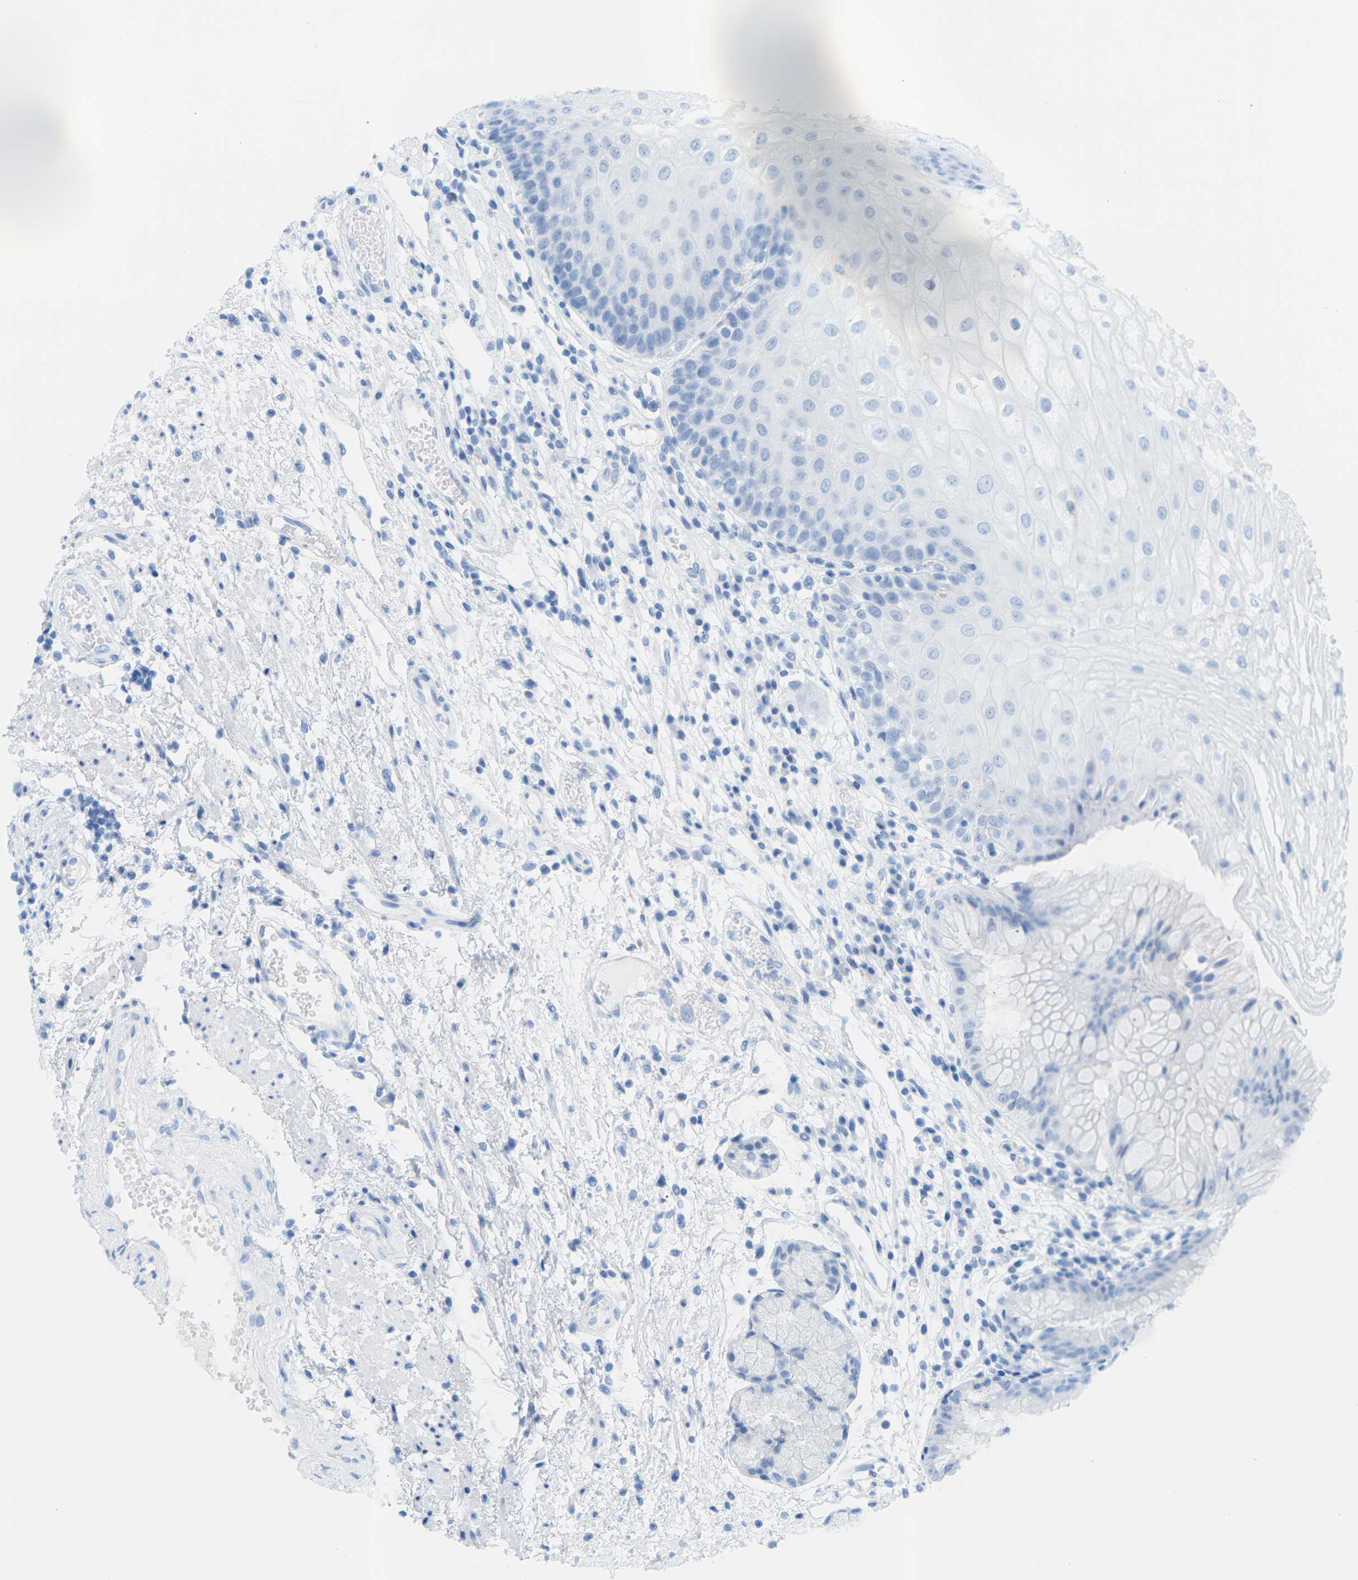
{"staining": {"intensity": "weak", "quantity": "<25%", "location": "cytoplasmic/membranous"}, "tissue": "stomach", "cell_type": "Glandular cells", "image_type": "normal", "snomed": [{"axis": "morphology", "description": "Normal tissue, NOS"}, {"axis": "topography", "description": "Stomach, upper"}], "caption": "This is an IHC photomicrograph of unremarkable stomach. There is no staining in glandular cells.", "gene": "CLDN3", "patient": {"sex": "male", "age": 72}}